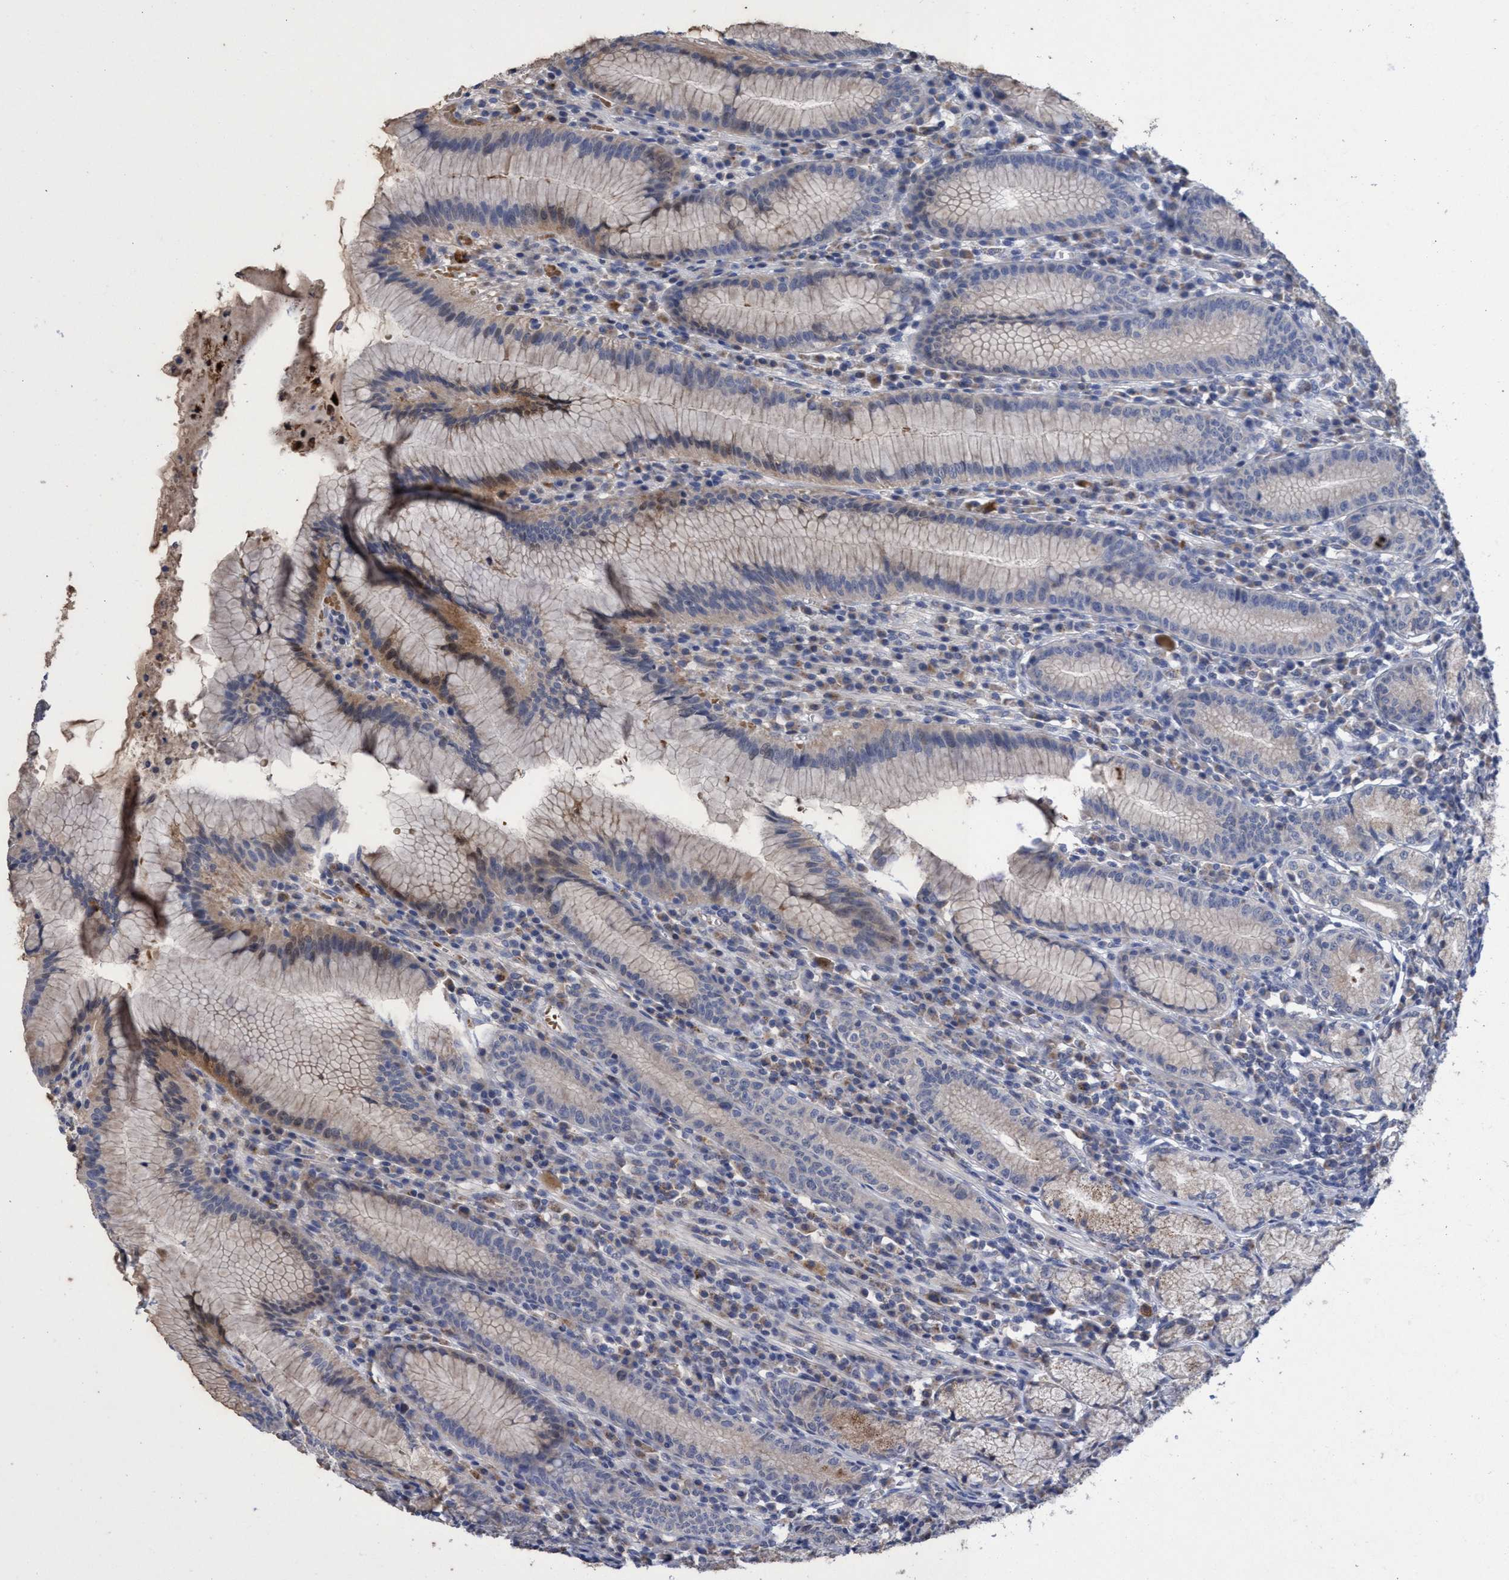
{"staining": {"intensity": "moderate", "quantity": "25%-75%", "location": "cytoplasmic/membranous"}, "tissue": "stomach", "cell_type": "Glandular cells", "image_type": "normal", "snomed": [{"axis": "morphology", "description": "Normal tissue, NOS"}, {"axis": "topography", "description": "Stomach"}], "caption": "Glandular cells reveal medium levels of moderate cytoplasmic/membranous expression in approximately 25%-75% of cells in normal human stomach.", "gene": "SEMA4D", "patient": {"sex": "male", "age": 55}}